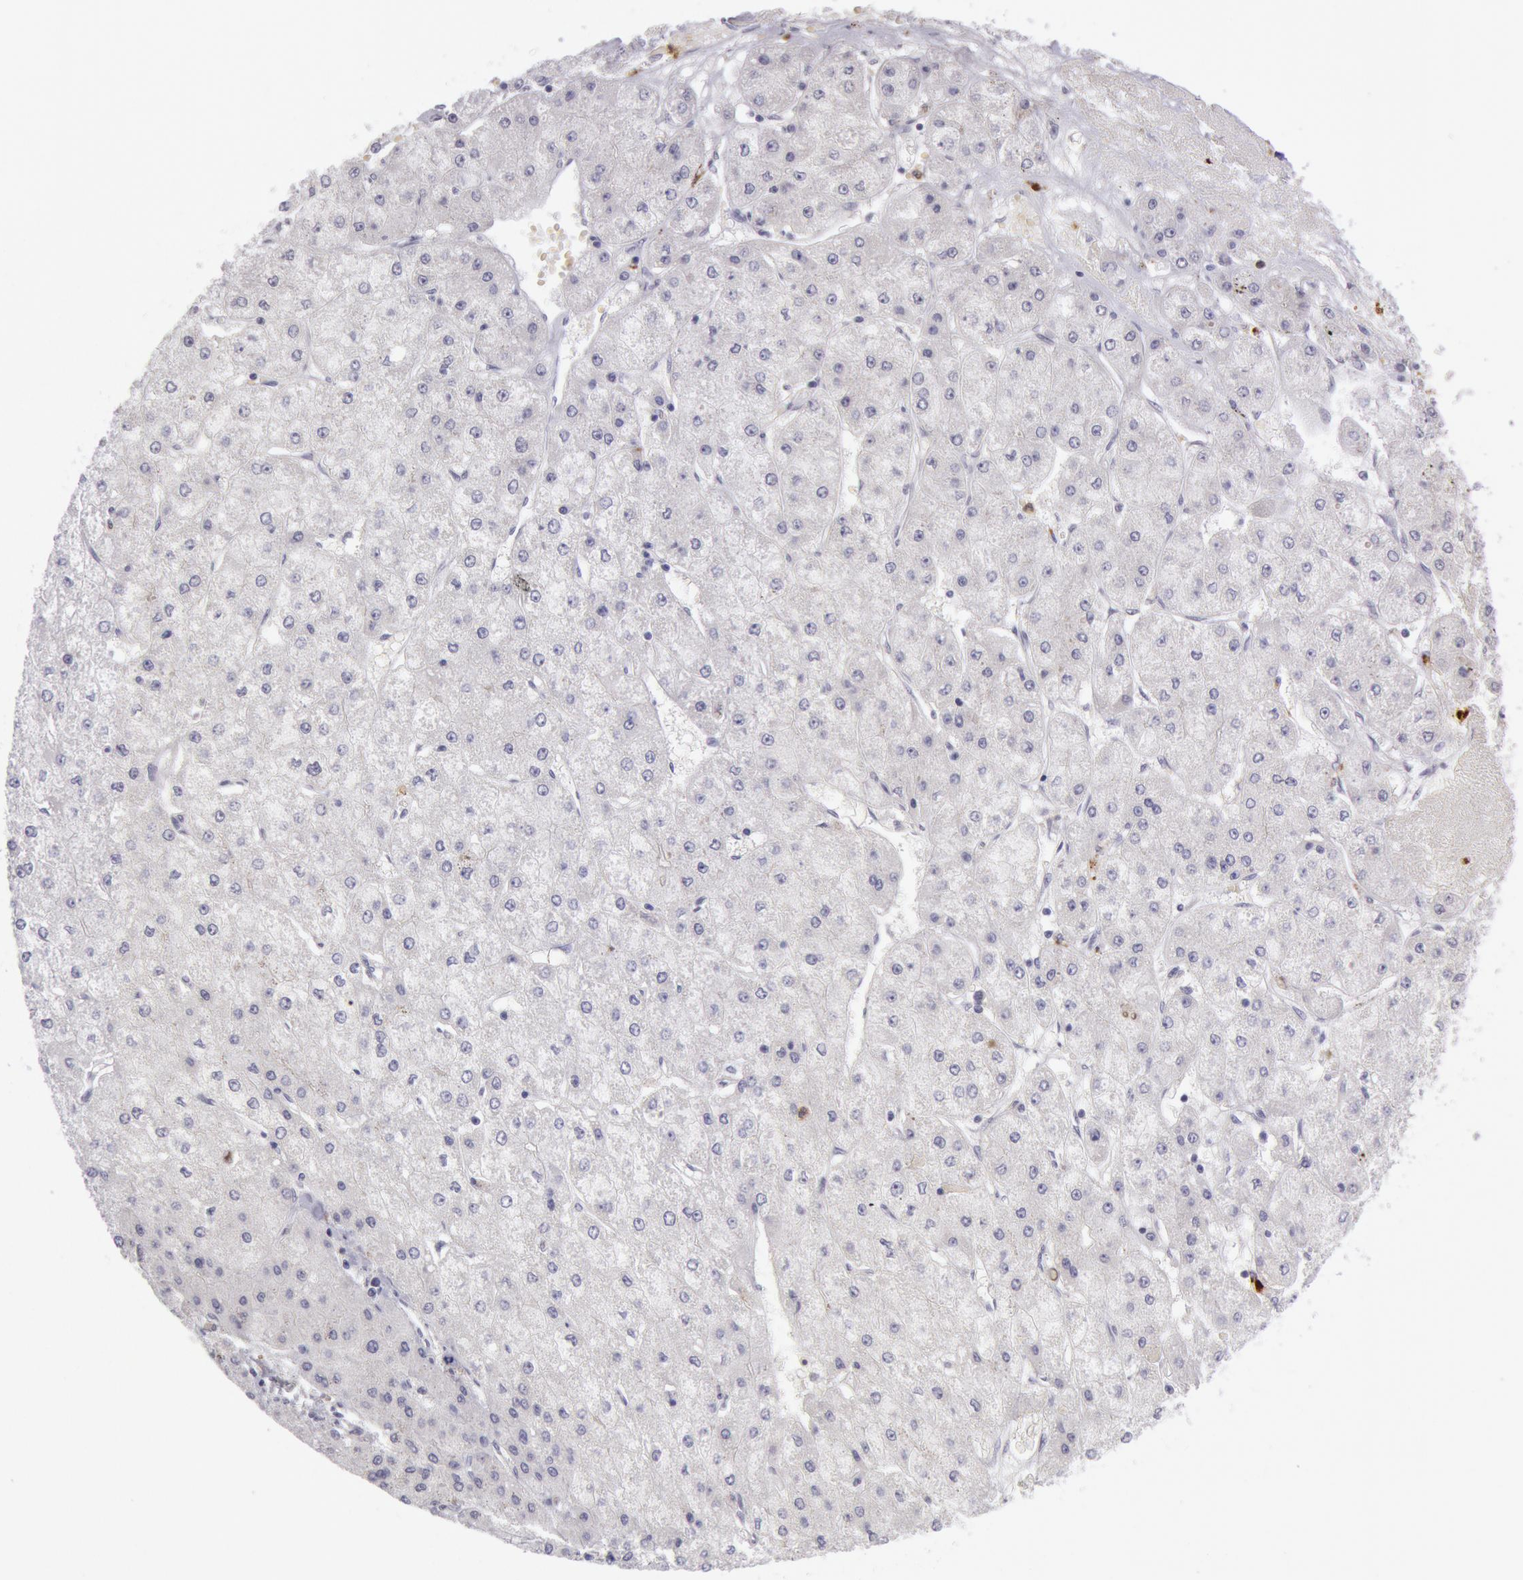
{"staining": {"intensity": "negative", "quantity": "none", "location": "none"}, "tissue": "liver cancer", "cell_type": "Tumor cells", "image_type": "cancer", "snomed": [{"axis": "morphology", "description": "Carcinoma, Hepatocellular, NOS"}, {"axis": "topography", "description": "Liver"}], "caption": "High magnification brightfield microscopy of liver cancer (hepatocellular carcinoma) stained with DAB (3,3'-diaminobenzidine) (brown) and counterstained with hematoxylin (blue): tumor cells show no significant staining.", "gene": "KDM6A", "patient": {"sex": "female", "age": 52}}